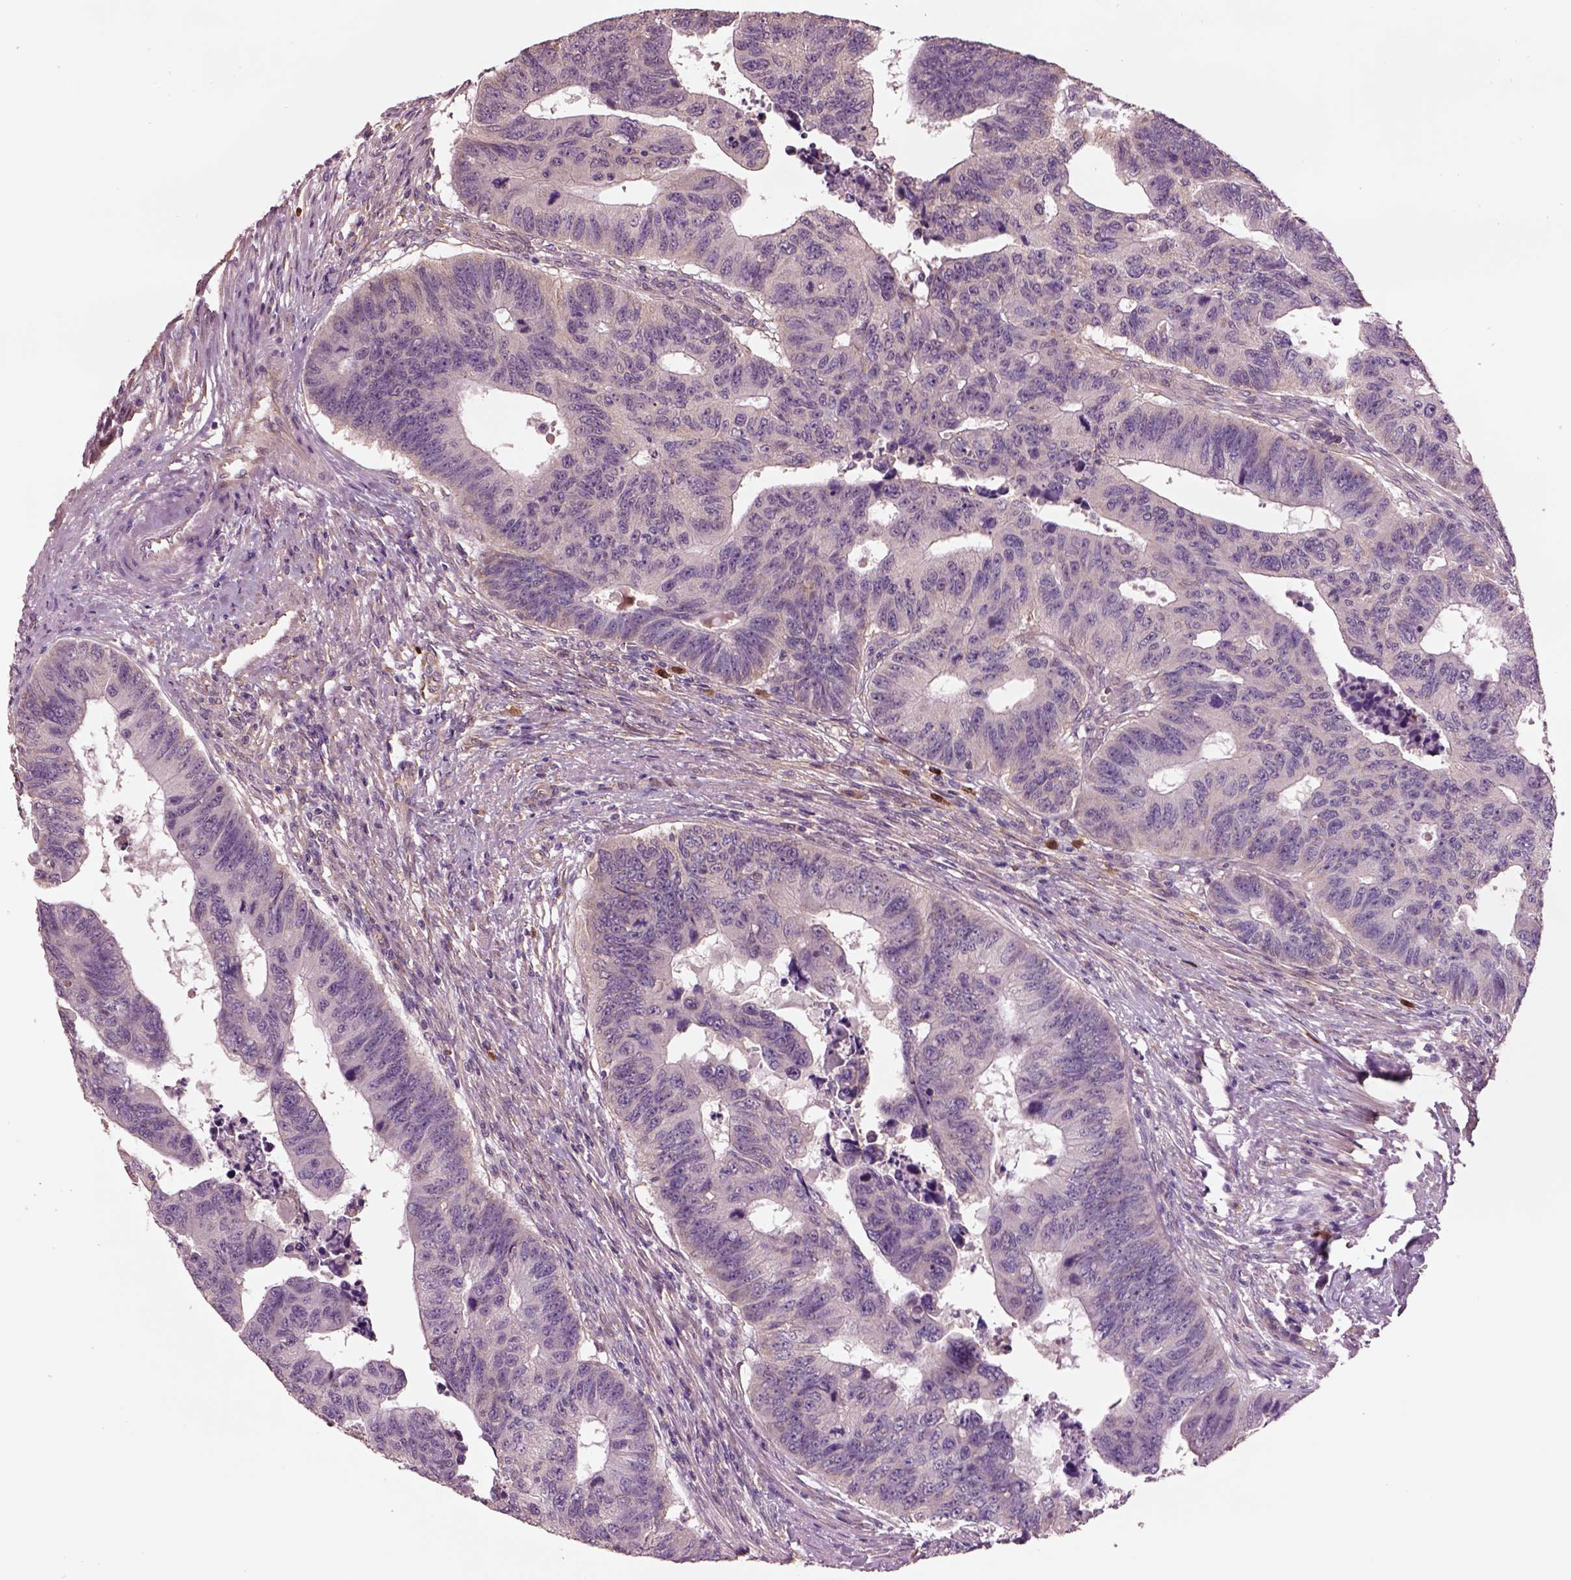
{"staining": {"intensity": "negative", "quantity": "none", "location": "none"}, "tissue": "colorectal cancer", "cell_type": "Tumor cells", "image_type": "cancer", "snomed": [{"axis": "morphology", "description": "Adenocarcinoma, NOS"}, {"axis": "topography", "description": "Rectum"}], "caption": "The image exhibits no staining of tumor cells in colorectal cancer (adenocarcinoma). (Brightfield microscopy of DAB IHC at high magnification).", "gene": "HTR1B", "patient": {"sex": "female", "age": 85}}